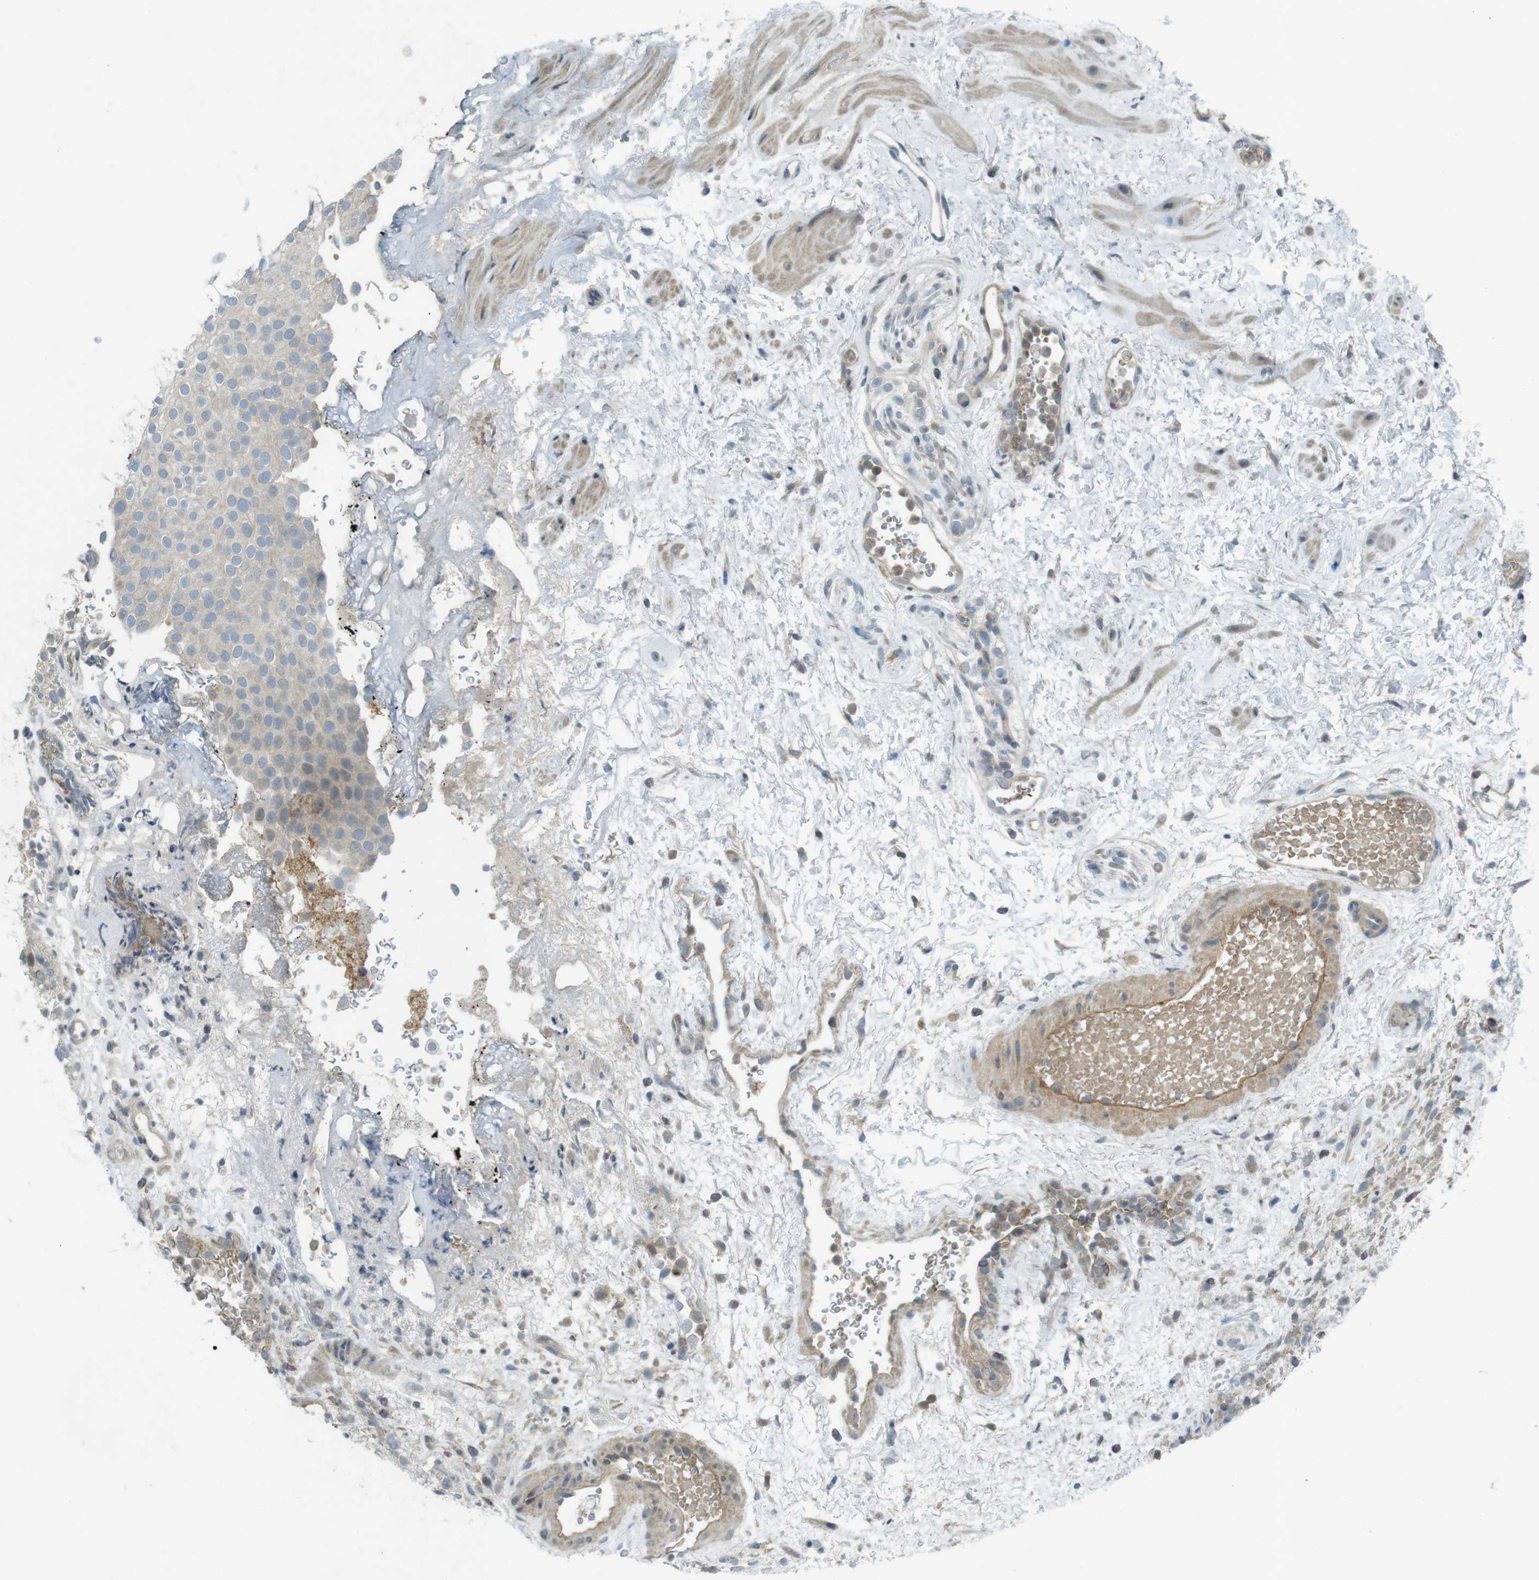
{"staining": {"intensity": "negative", "quantity": "none", "location": "none"}, "tissue": "urothelial cancer", "cell_type": "Tumor cells", "image_type": "cancer", "snomed": [{"axis": "morphology", "description": "Urothelial carcinoma, Low grade"}, {"axis": "topography", "description": "Urinary bladder"}], "caption": "The histopathology image demonstrates no significant expression in tumor cells of low-grade urothelial carcinoma.", "gene": "ZYX", "patient": {"sex": "male", "age": 78}}